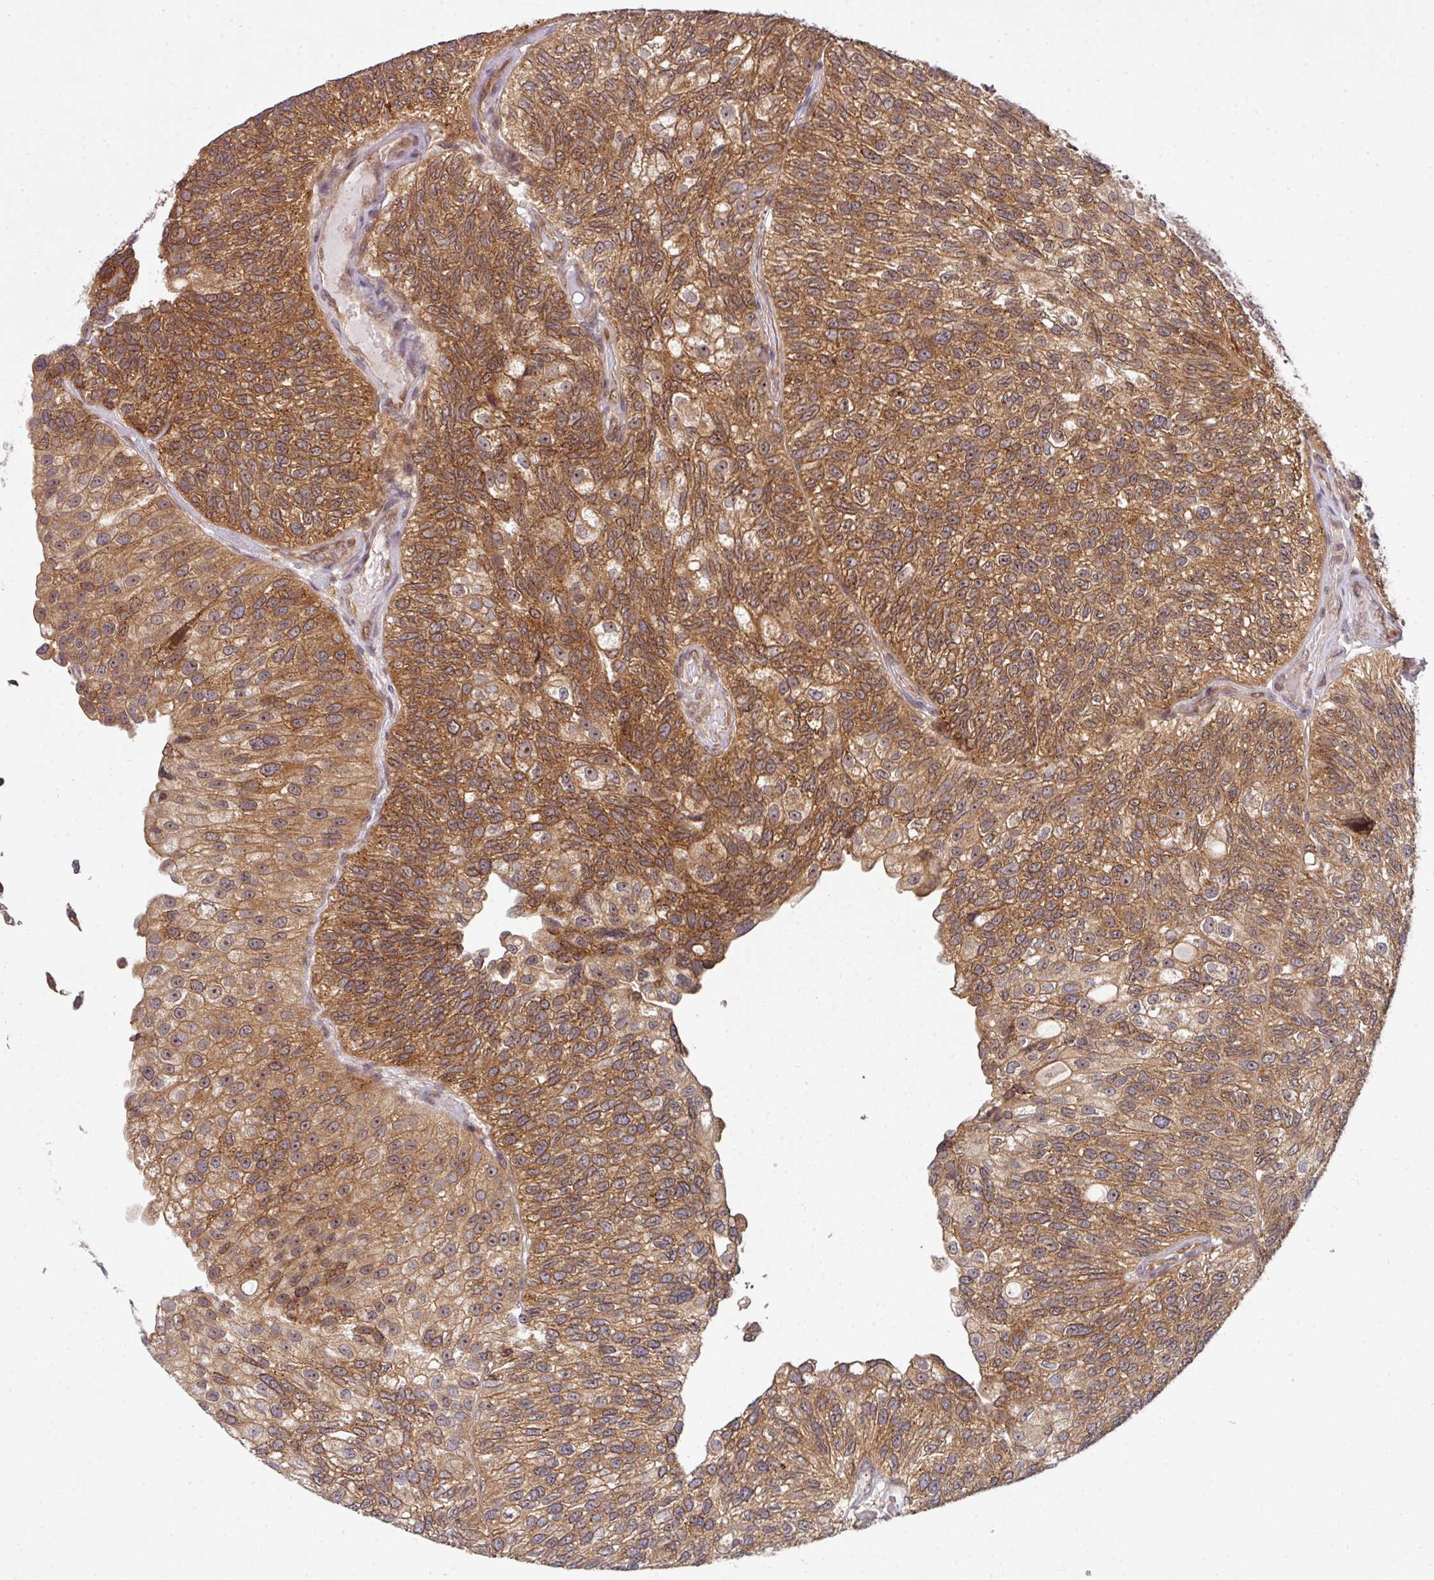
{"staining": {"intensity": "moderate", "quantity": ">75%", "location": "cytoplasmic/membranous,nuclear"}, "tissue": "urothelial cancer", "cell_type": "Tumor cells", "image_type": "cancer", "snomed": [{"axis": "morphology", "description": "Urothelial carcinoma, NOS"}, {"axis": "topography", "description": "Urinary bladder"}], "caption": "Immunohistochemistry image of neoplastic tissue: transitional cell carcinoma stained using IHC demonstrates medium levels of moderate protein expression localized specifically in the cytoplasmic/membranous and nuclear of tumor cells, appearing as a cytoplasmic/membranous and nuclear brown color.", "gene": "CAMLG", "patient": {"sex": "male", "age": 87}}